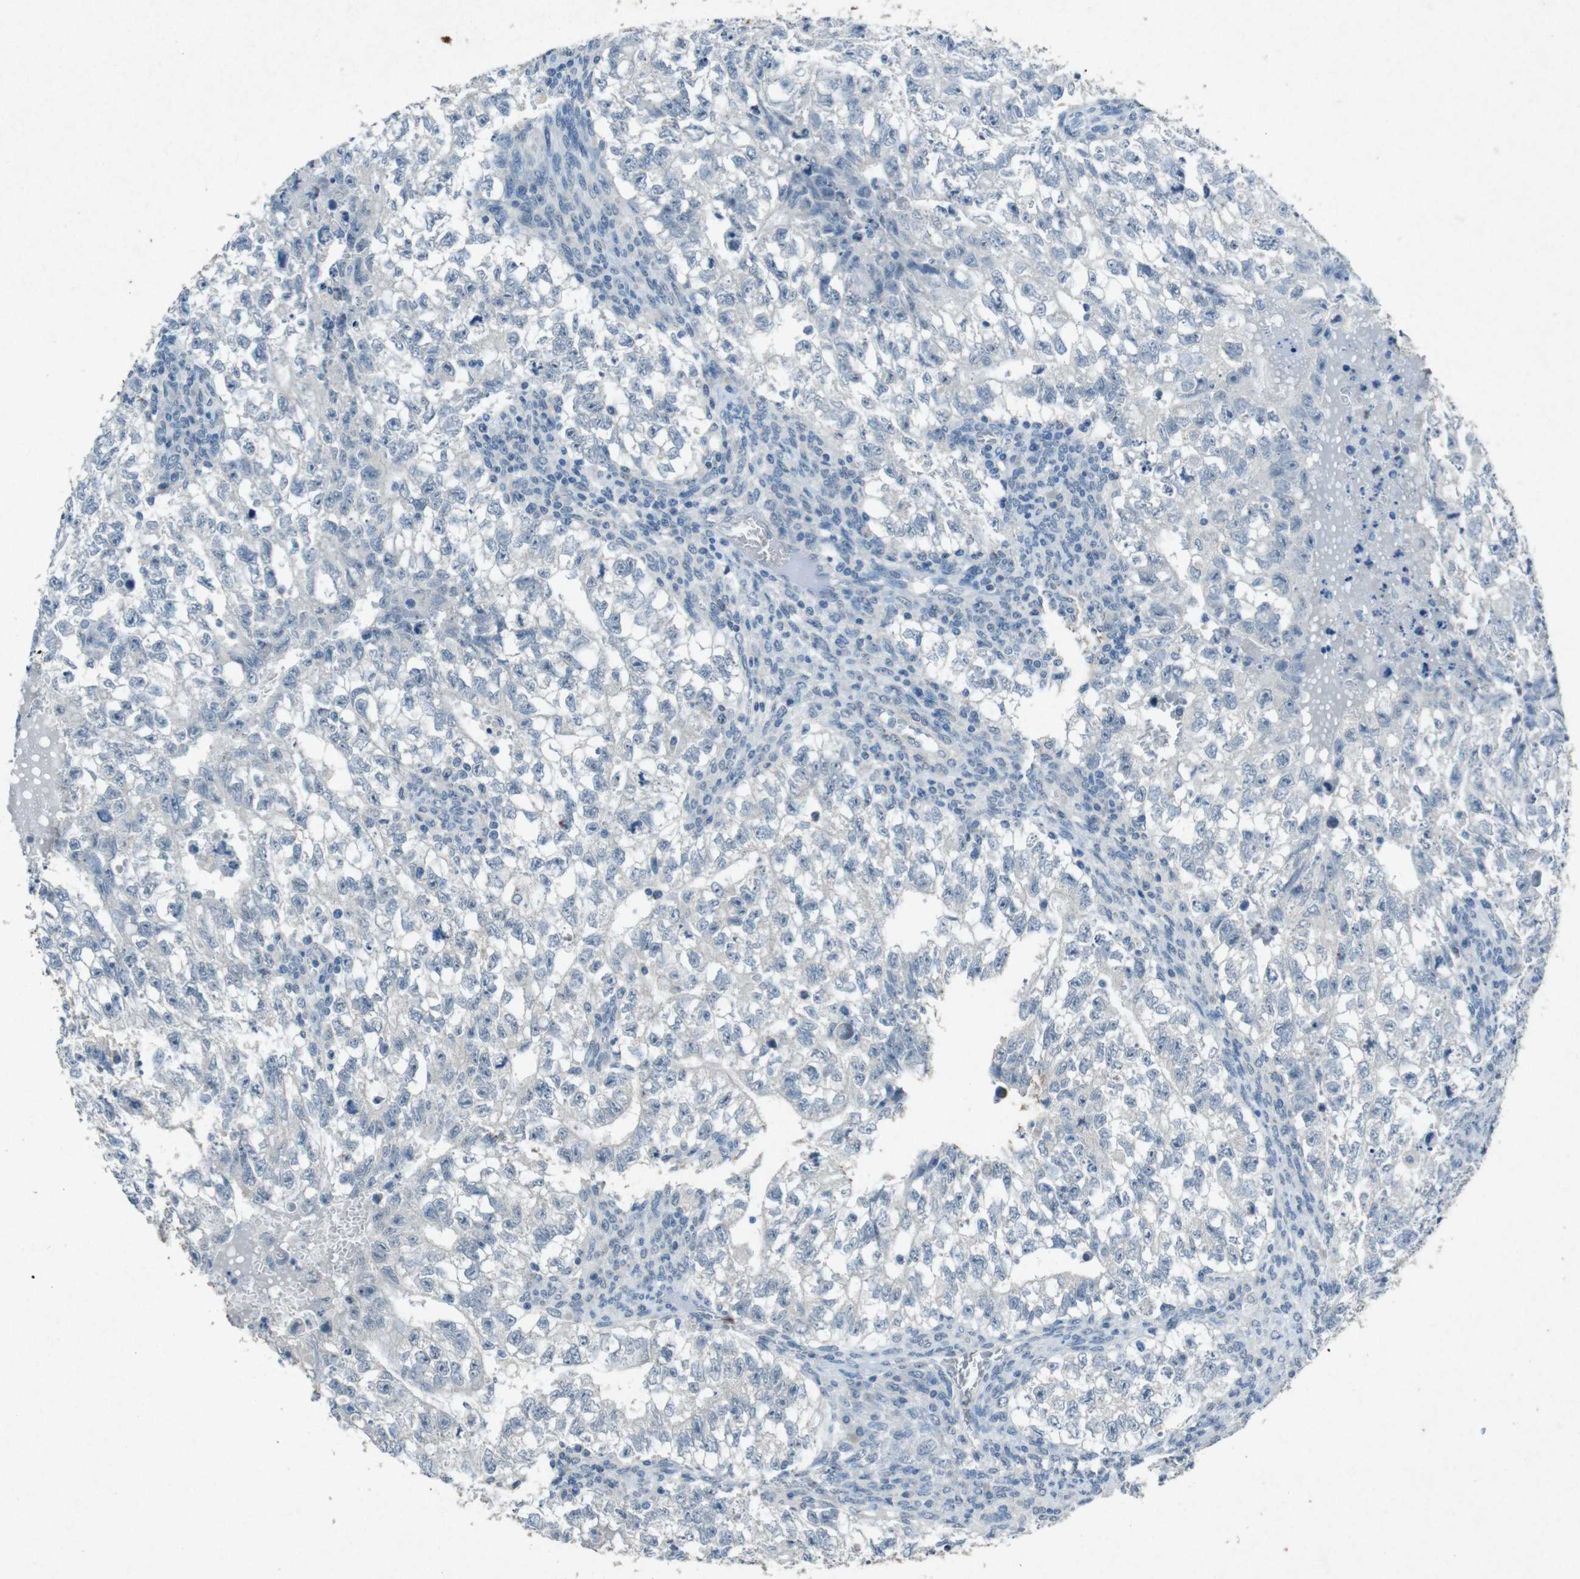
{"staining": {"intensity": "negative", "quantity": "none", "location": "none"}, "tissue": "testis cancer", "cell_type": "Tumor cells", "image_type": "cancer", "snomed": [{"axis": "morphology", "description": "Seminoma, NOS"}, {"axis": "morphology", "description": "Carcinoma, Embryonal, NOS"}, {"axis": "topography", "description": "Testis"}], "caption": "Immunohistochemical staining of testis embryonal carcinoma reveals no significant positivity in tumor cells.", "gene": "STBD1", "patient": {"sex": "male", "age": 38}}